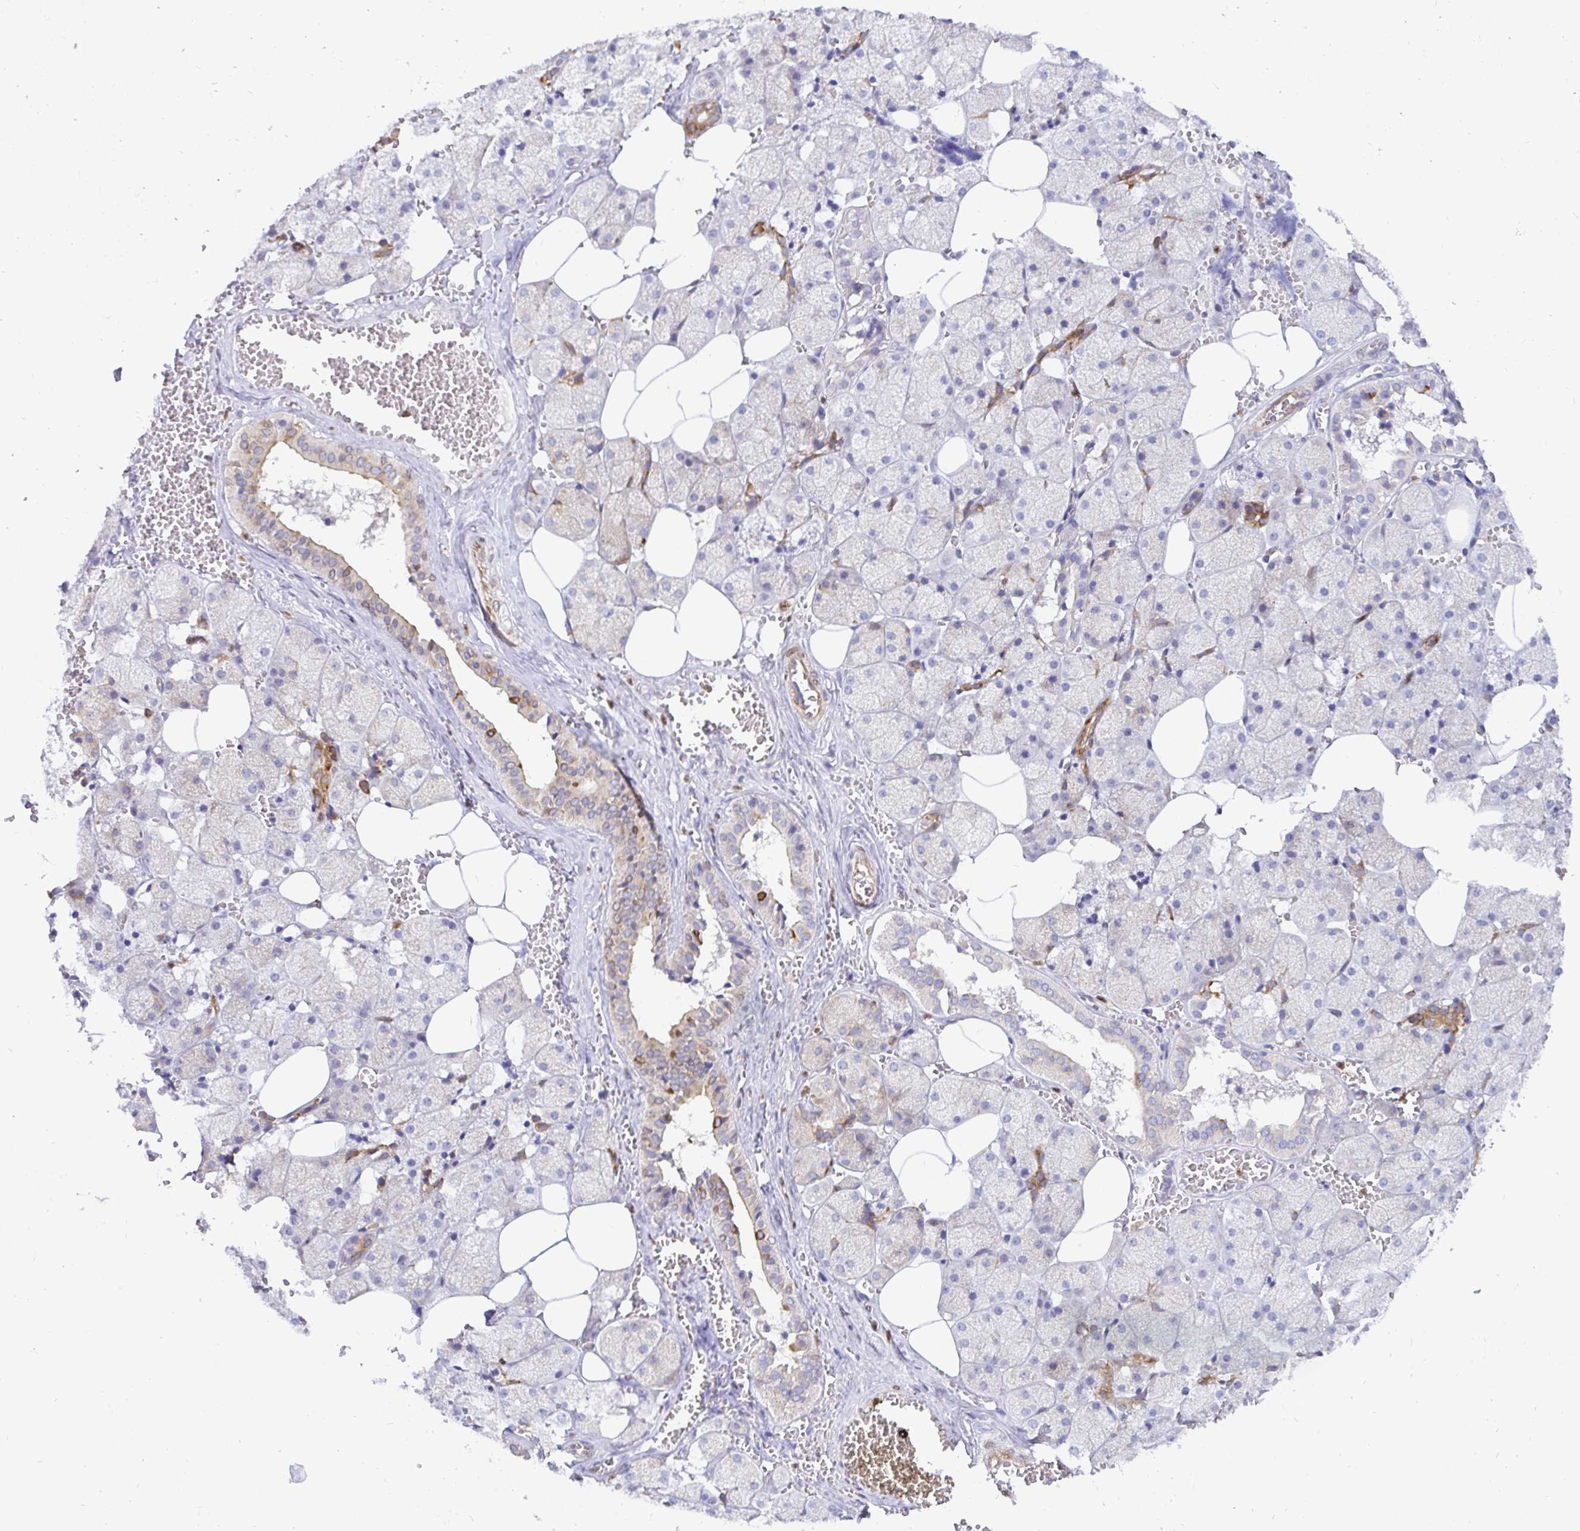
{"staining": {"intensity": "moderate", "quantity": "<25%", "location": "cytoplasmic/membranous"}, "tissue": "salivary gland", "cell_type": "Glandular cells", "image_type": "normal", "snomed": [{"axis": "morphology", "description": "Normal tissue, NOS"}, {"axis": "topography", "description": "Salivary gland"}, {"axis": "topography", "description": "Peripheral nerve tissue"}], "caption": "An immunohistochemistry micrograph of benign tissue is shown. Protein staining in brown shows moderate cytoplasmic/membranous positivity in salivary gland within glandular cells. (DAB (3,3'-diaminobenzidine) = brown stain, brightfield microscopy at high magnification).", "gene": "TP53I11", "patient": {"sex": "male", "age": 38}}